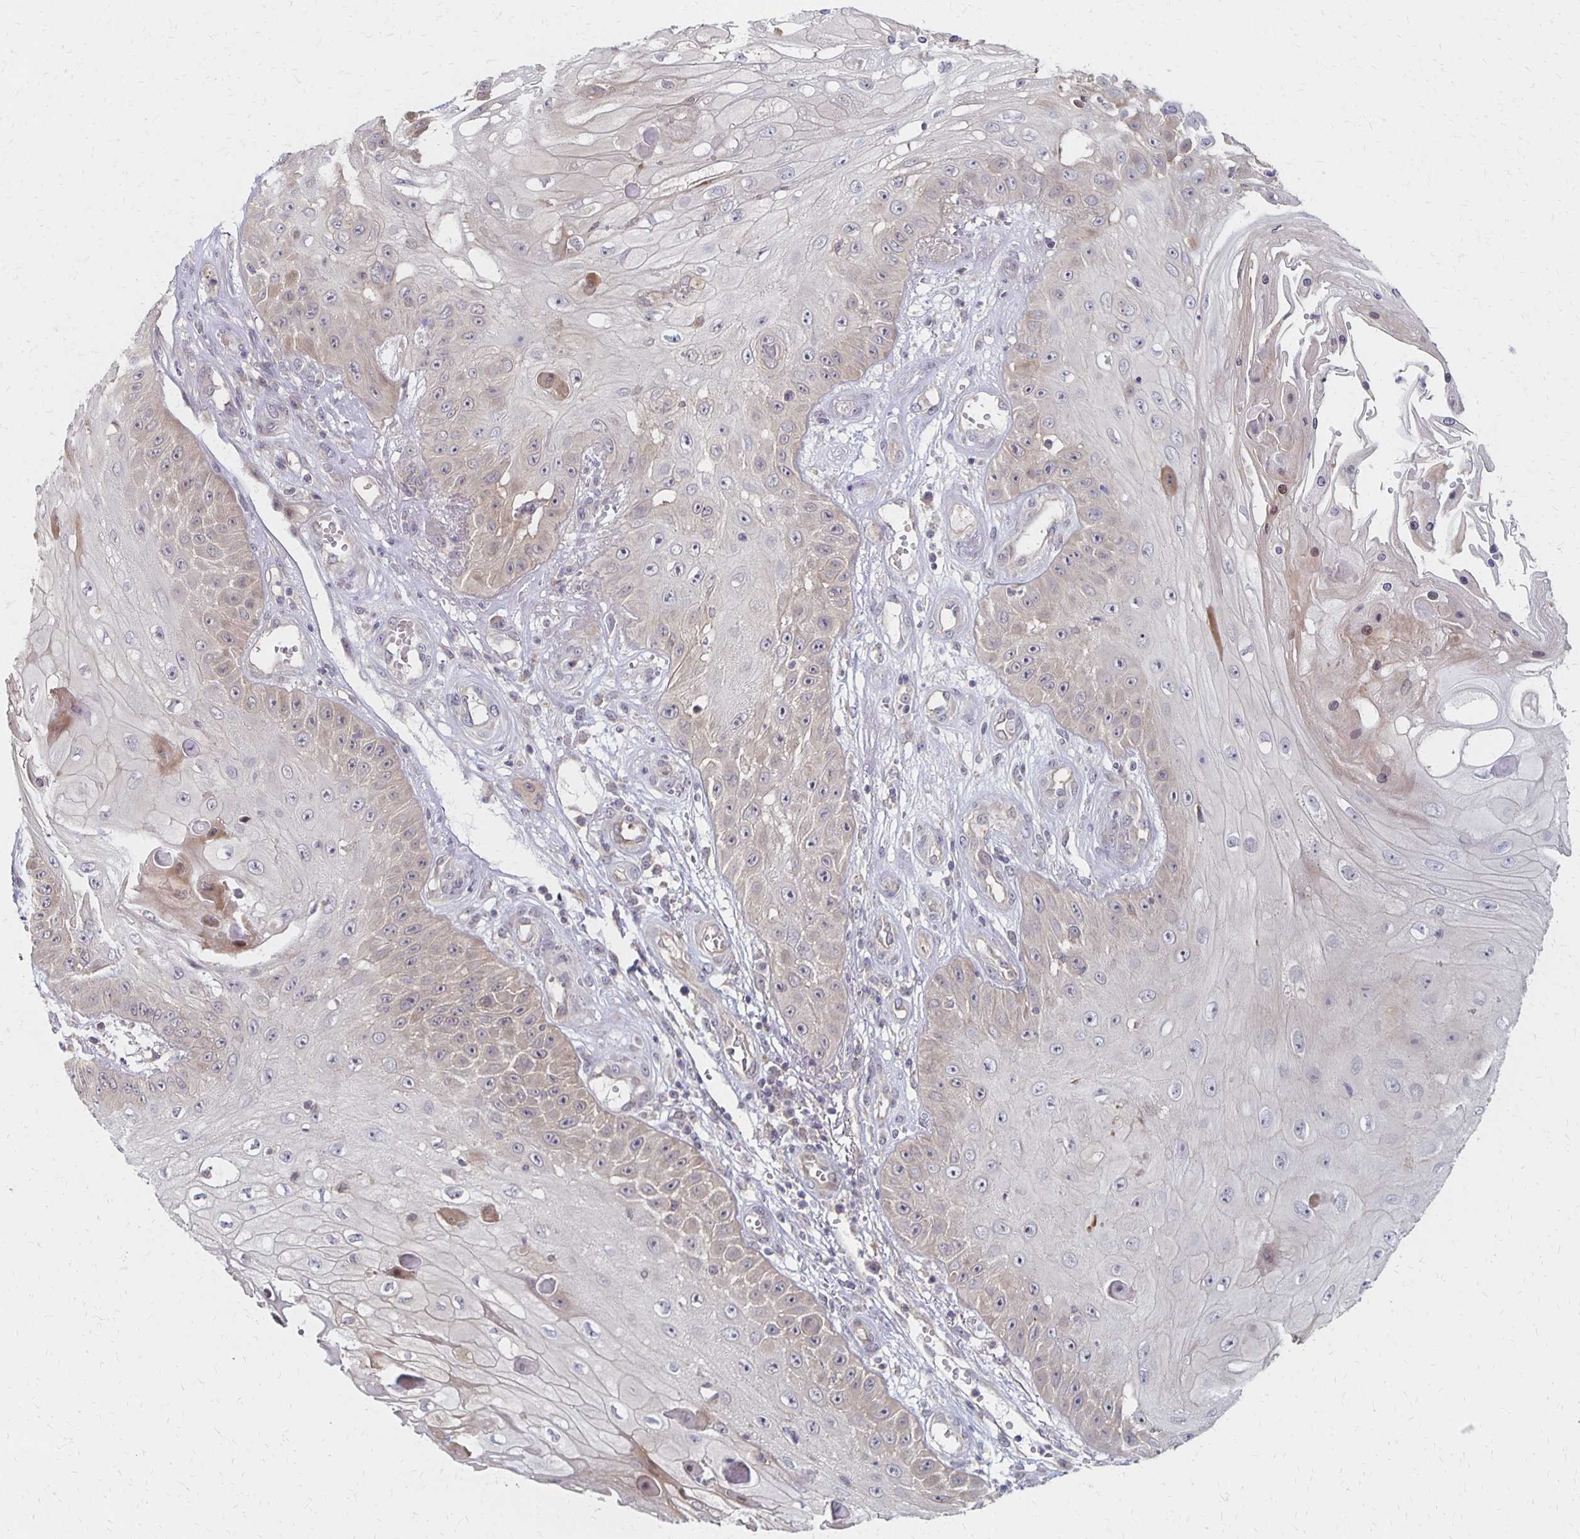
{"staining": {"intensity": "weak", "quantity": "<25%", "location": "cytoplasmic/membranous"}, "tissue": "skin cancer", "cell_type": "Tumor cells", "image_type": "cancer", "snomed": [{"axis": "morphology", "description": "Squamous cell carcinoma, NOS"}, {"axis": "topography", "description": "Skin"}], "caption": "DAB (3,3'-diaminobenzidine) immunohistochemical staining of skin cancer shows no significant expression in tumor cells.", "gene": "PRKCB", "patient": {"sex": "male", "age": 70}}